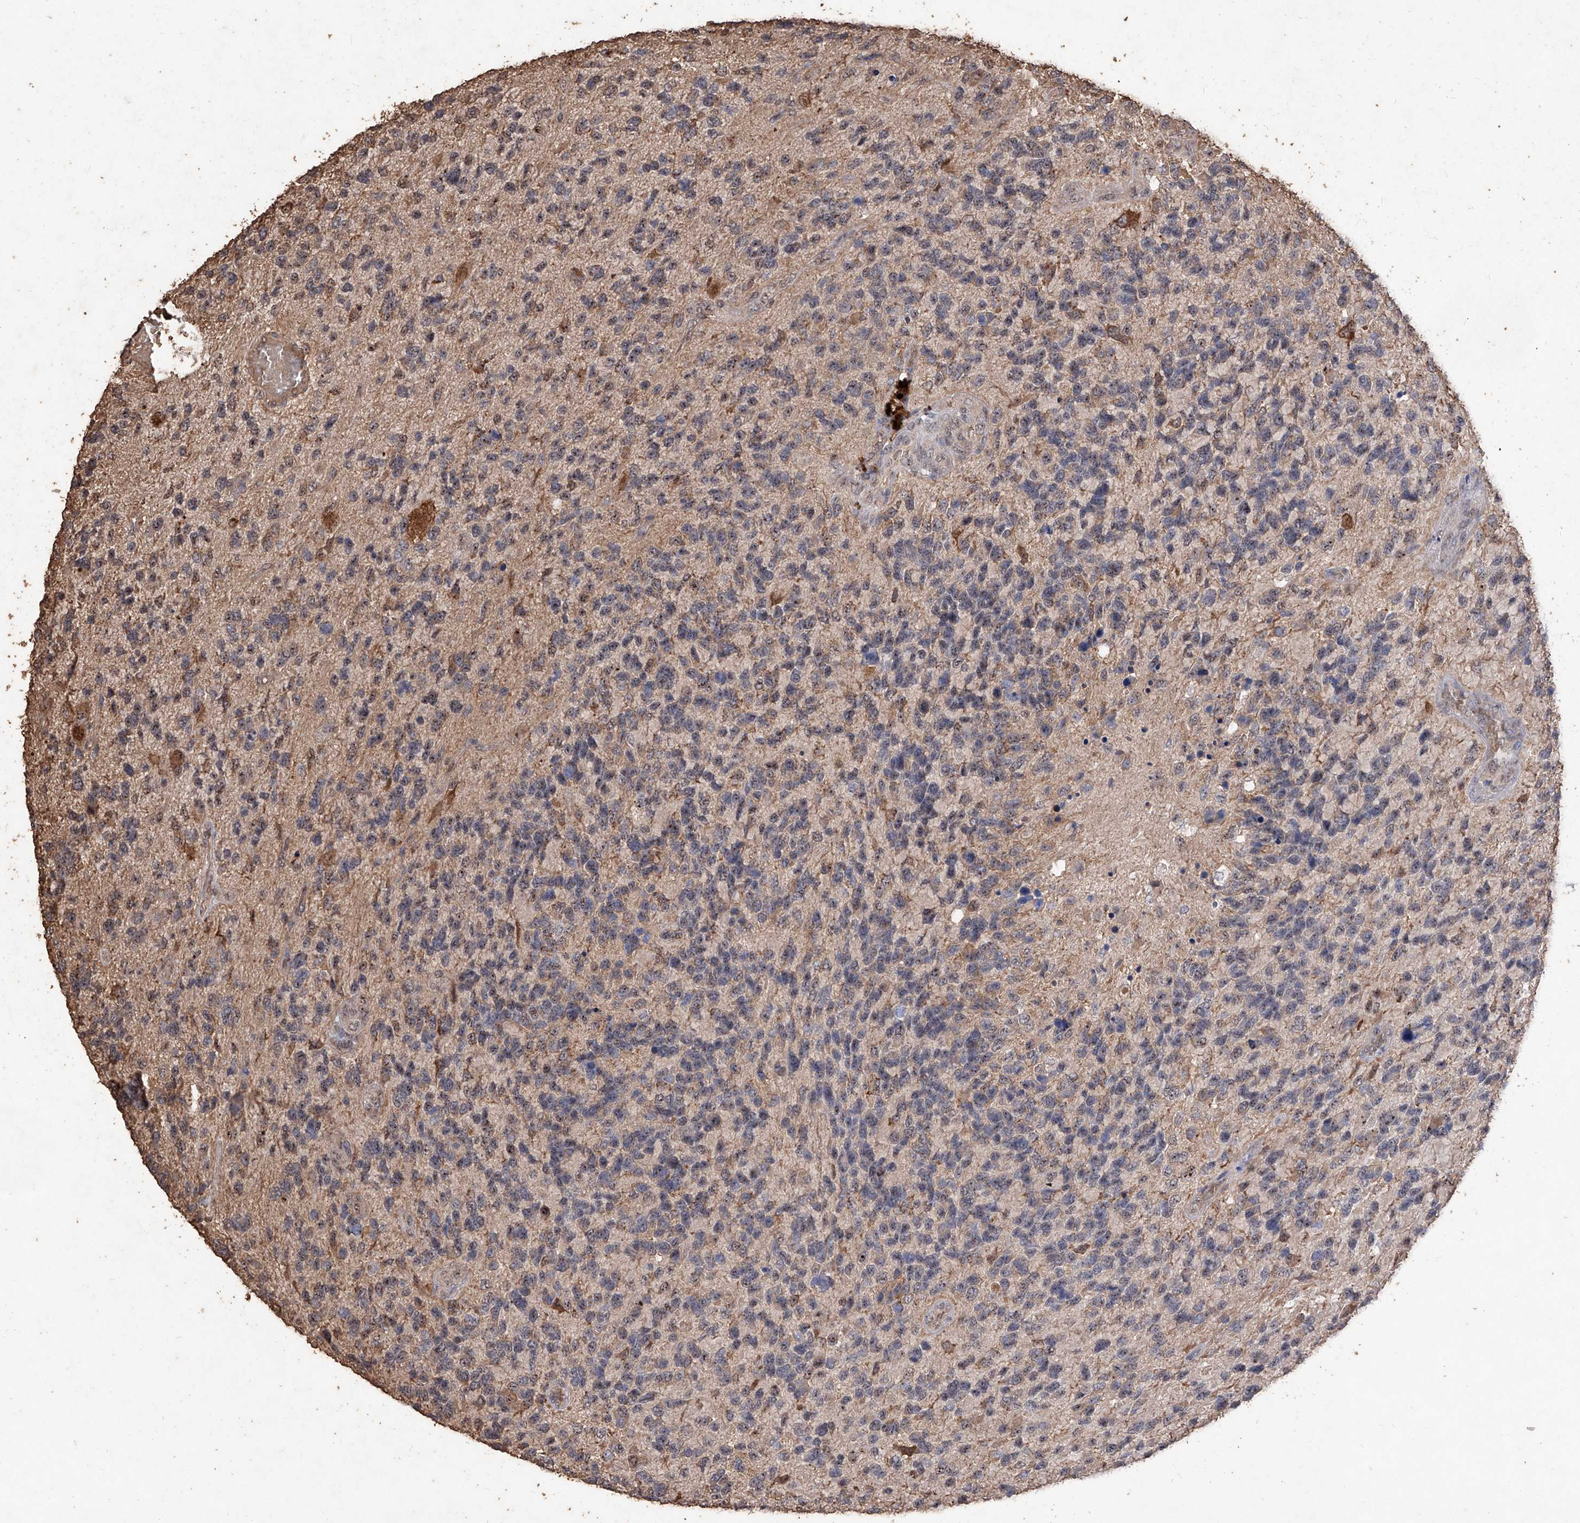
{"staining": {"intensity": "weak", "quantity": "<25%", "location": "cytoplasmic/membranous,nuclear"}, "tissue": "glioma", "cell_type": "Tumor cells", "image_type": "cancer", "snomed": [{"axis": "morphology", "description": "Glioma, malignant, High grade"}, {"axis": "topography", "description": "Brain"}], "caption": "Immunohistochemistry (IHC) of human high-grade glioma (malignant) shows no expression in tumor cells.", "gene": "EML1", "patient": {"sex": "female", "age": 58}}